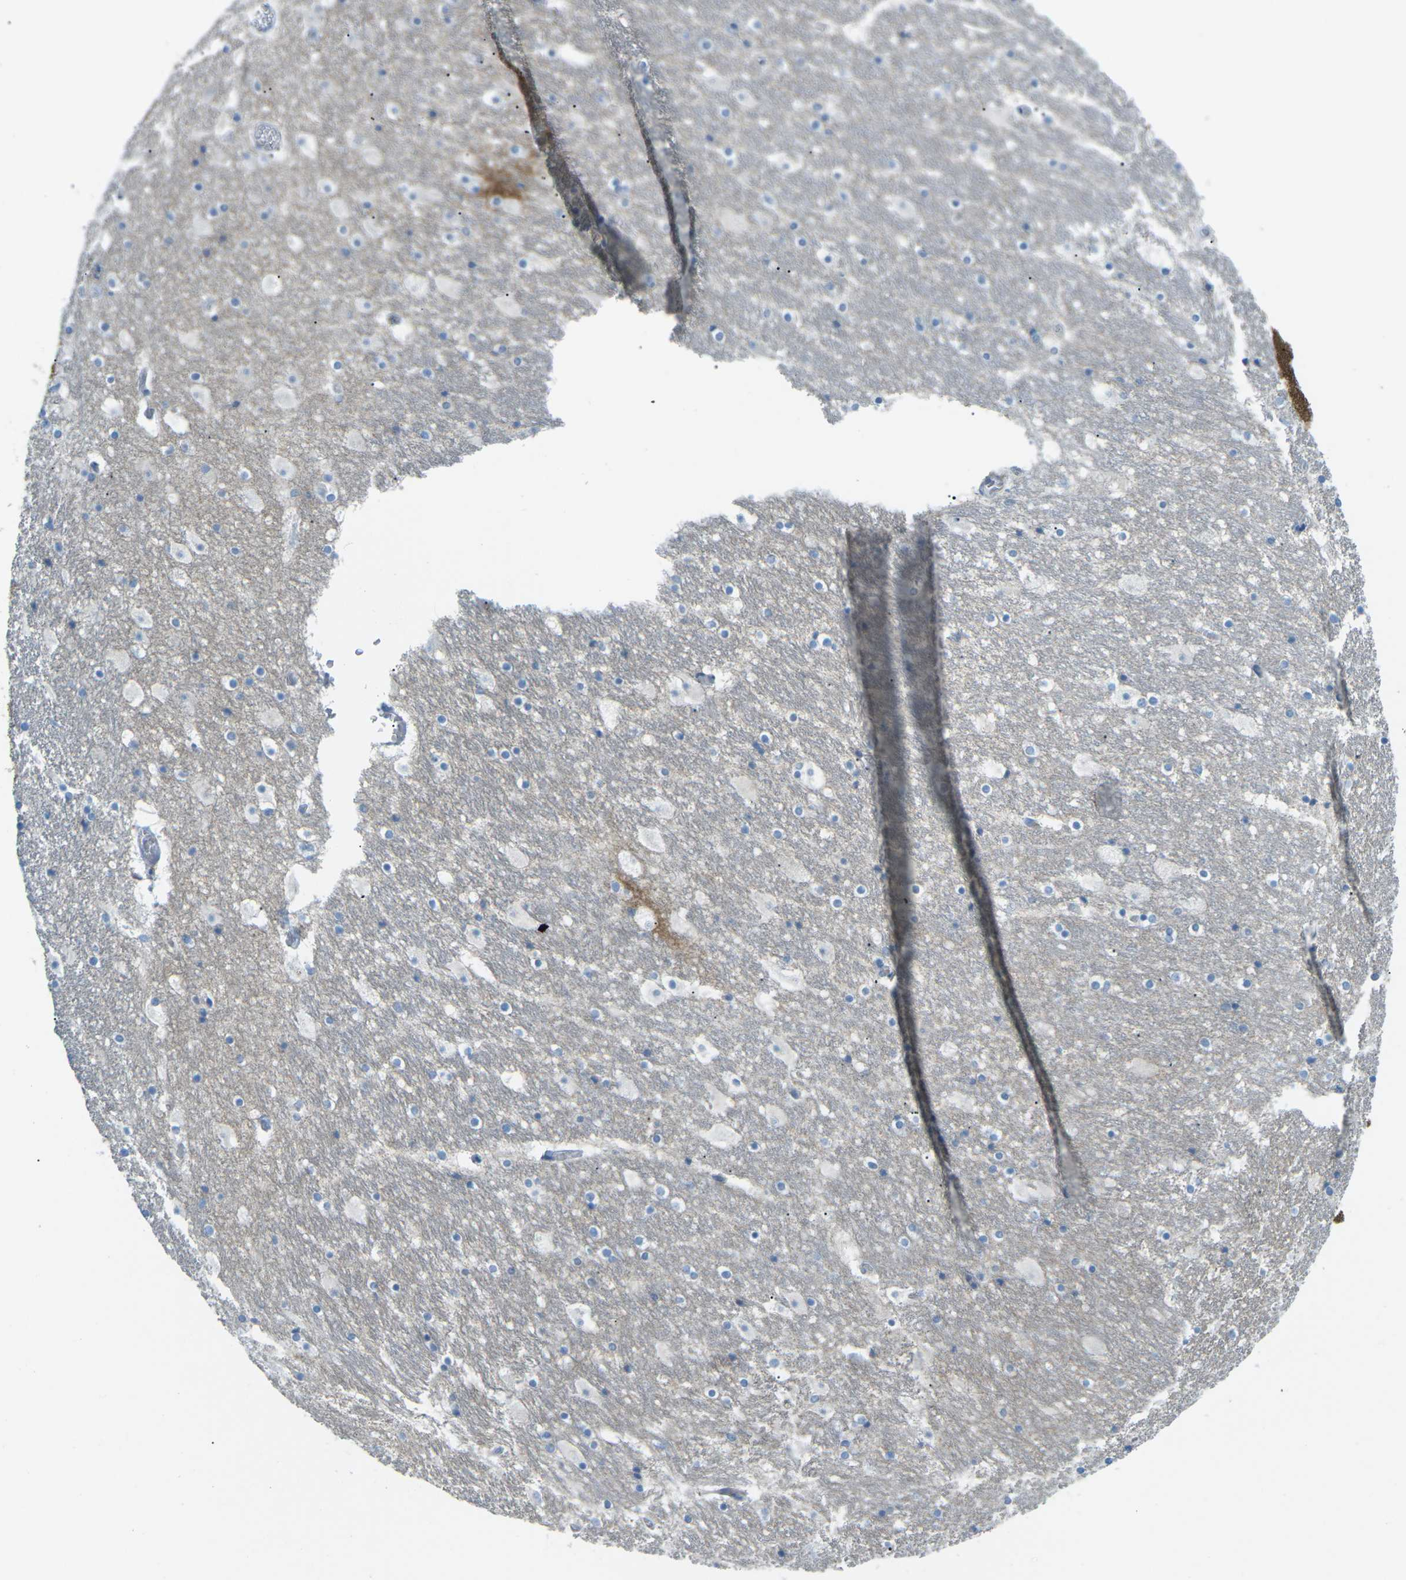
{"staining": {"intensity": "negative", "quantity": "none", "location": "none"}, "tissue": "hippocampus", "cell_type": "Glial cells", "image_type": "normal", "snomed": [{"axis": "morphology", "description": "Normal tissue, NOS"}, {"axis": "topography", "description": "Hippocampus"}], "caption": "Immunohistochemical staining of unremarkable human hippocampus displays no significant expression in glial cells. Brightfield microscopy of immunohistochemistry (IHC) stained with DAB (3,3'-diaminobenzidine) (brown) and hematoxylin (blue), captured at high magnification.", "gene": "CD47", "patient": {"sex": "male", "age": 45}}